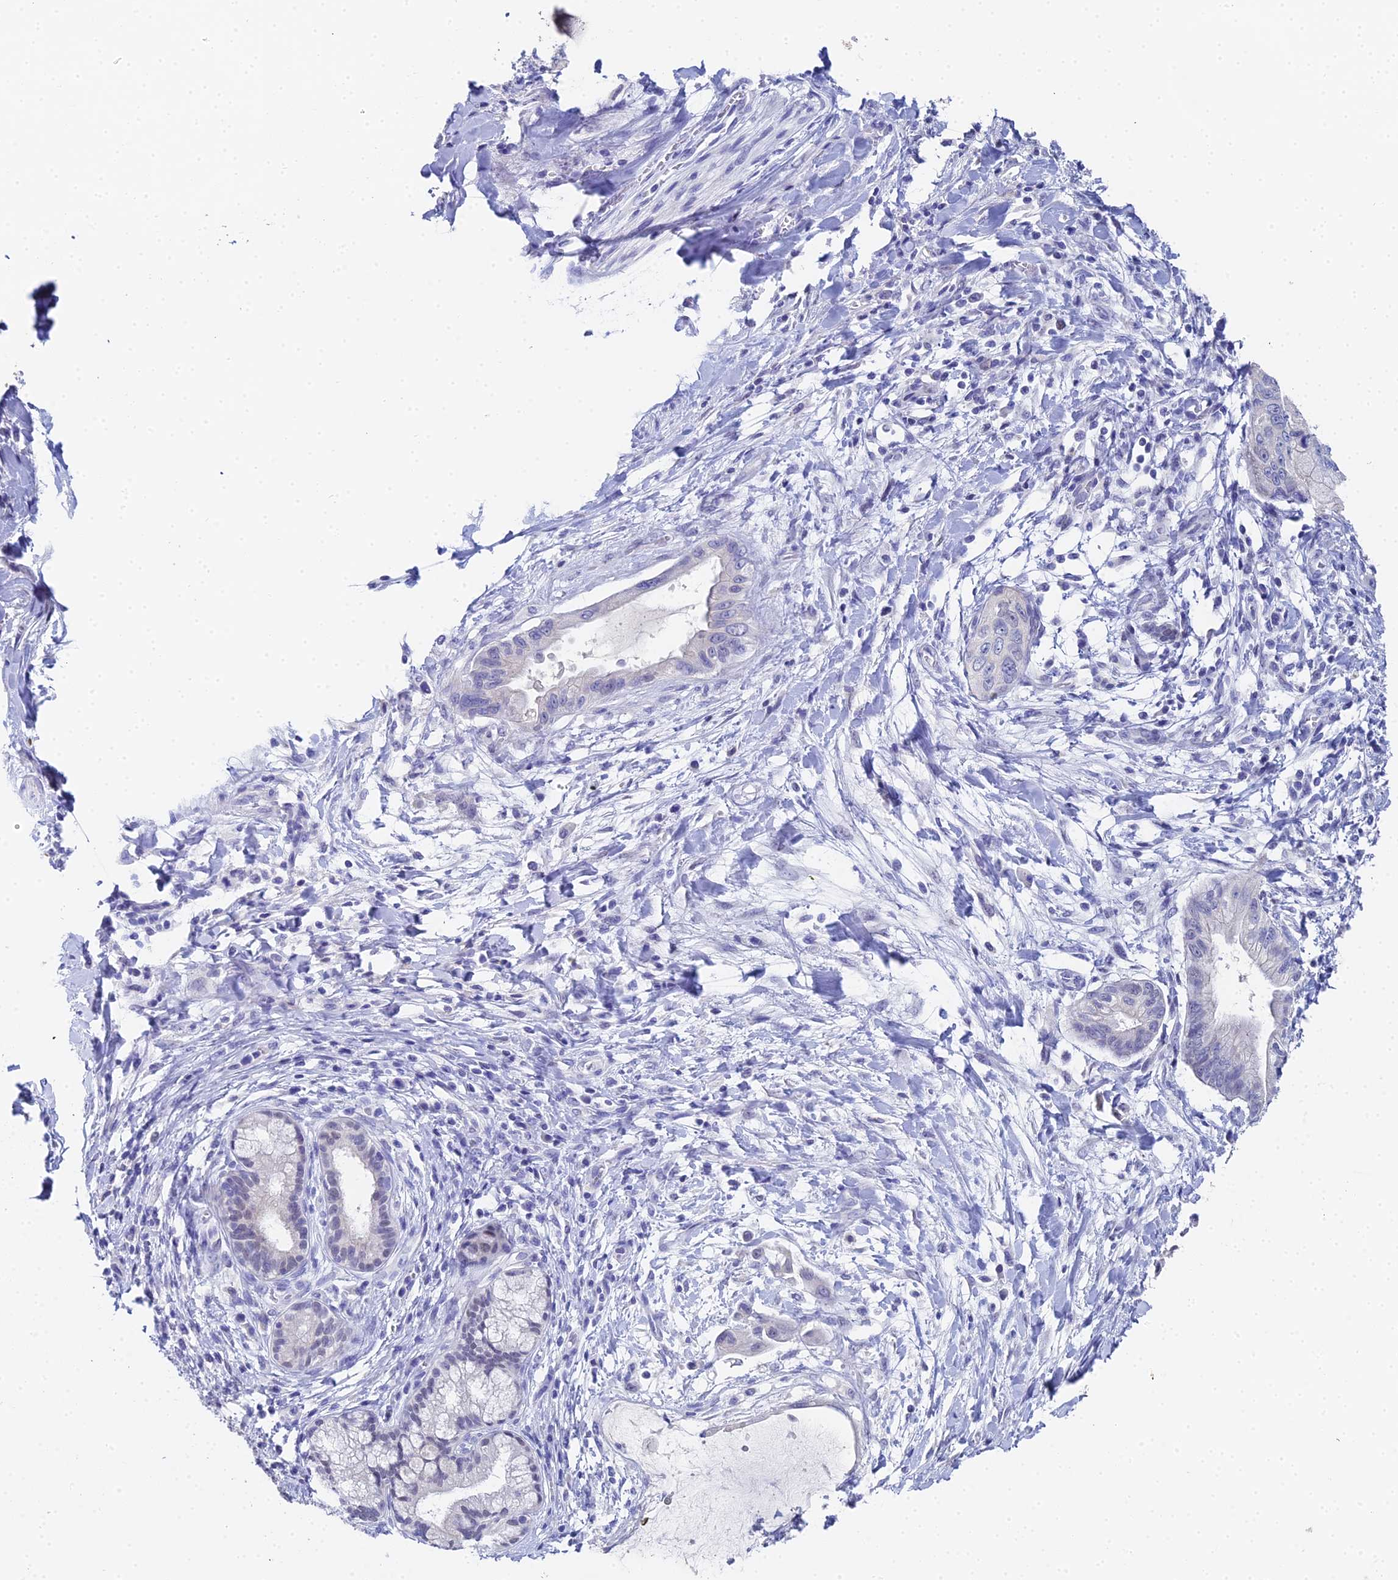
{"staining": {"intensity": "negative", "quantity": "none", "location": "none"}, "tissue": "pancreatic cancer", "cell_type": "Tumor cells", "image_type": "cancer", "snomed": [{"axis": "morphology", "description": "Adenocarcinoma, NOS"}, {"axis": "topography", "description": "Pancreas"}], "caption": "An immunohistochemistry micrograph of adenocarcinoma (pancreatic) is shown. There is no staining in tumor cells of adenocarcinoma (pancreatic).", "gene": "OCM", "patient": {"sex": "male", "age": 48}}